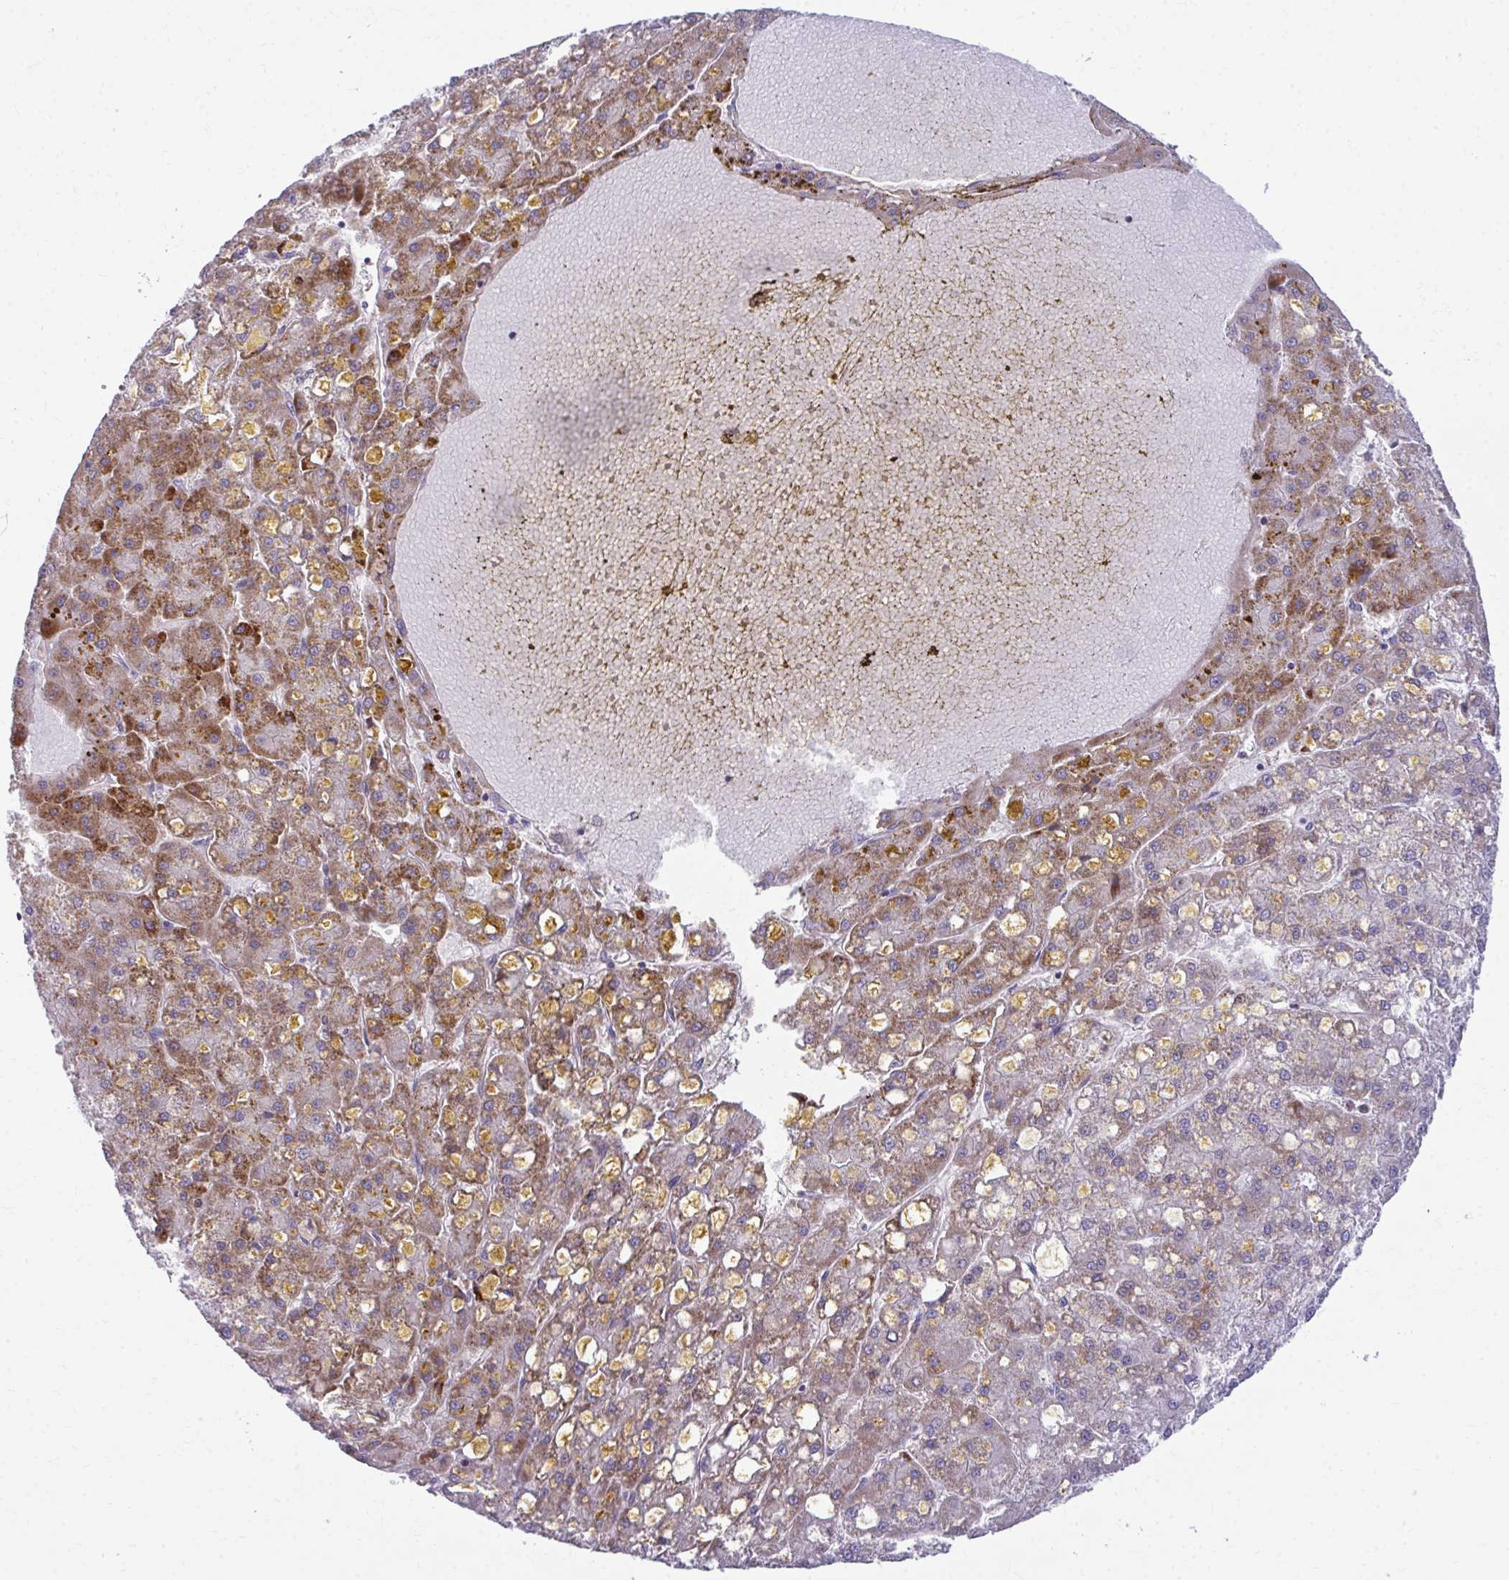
{"staining": {"intensity": "moderate", "quantity": "25%-75%", "location": "cytoplasmic/membranous"}, "tissue": "liver cancer", "cell_type": "Tumor cells", "image_type": "cancer", "snomed": [{"axis": "morphology", "description": "Carcinoma, Hepatocellular, NOS"}, {"axis": "topography", "description": "Liver"}], "caption": "A histopathology image of human liver cancer stained for a protein displays moderate cytoplasmic/membranous brown staining in tumor cells.", "gene": "C16orf54", "patient": {"sex": "male", "age": 67}}